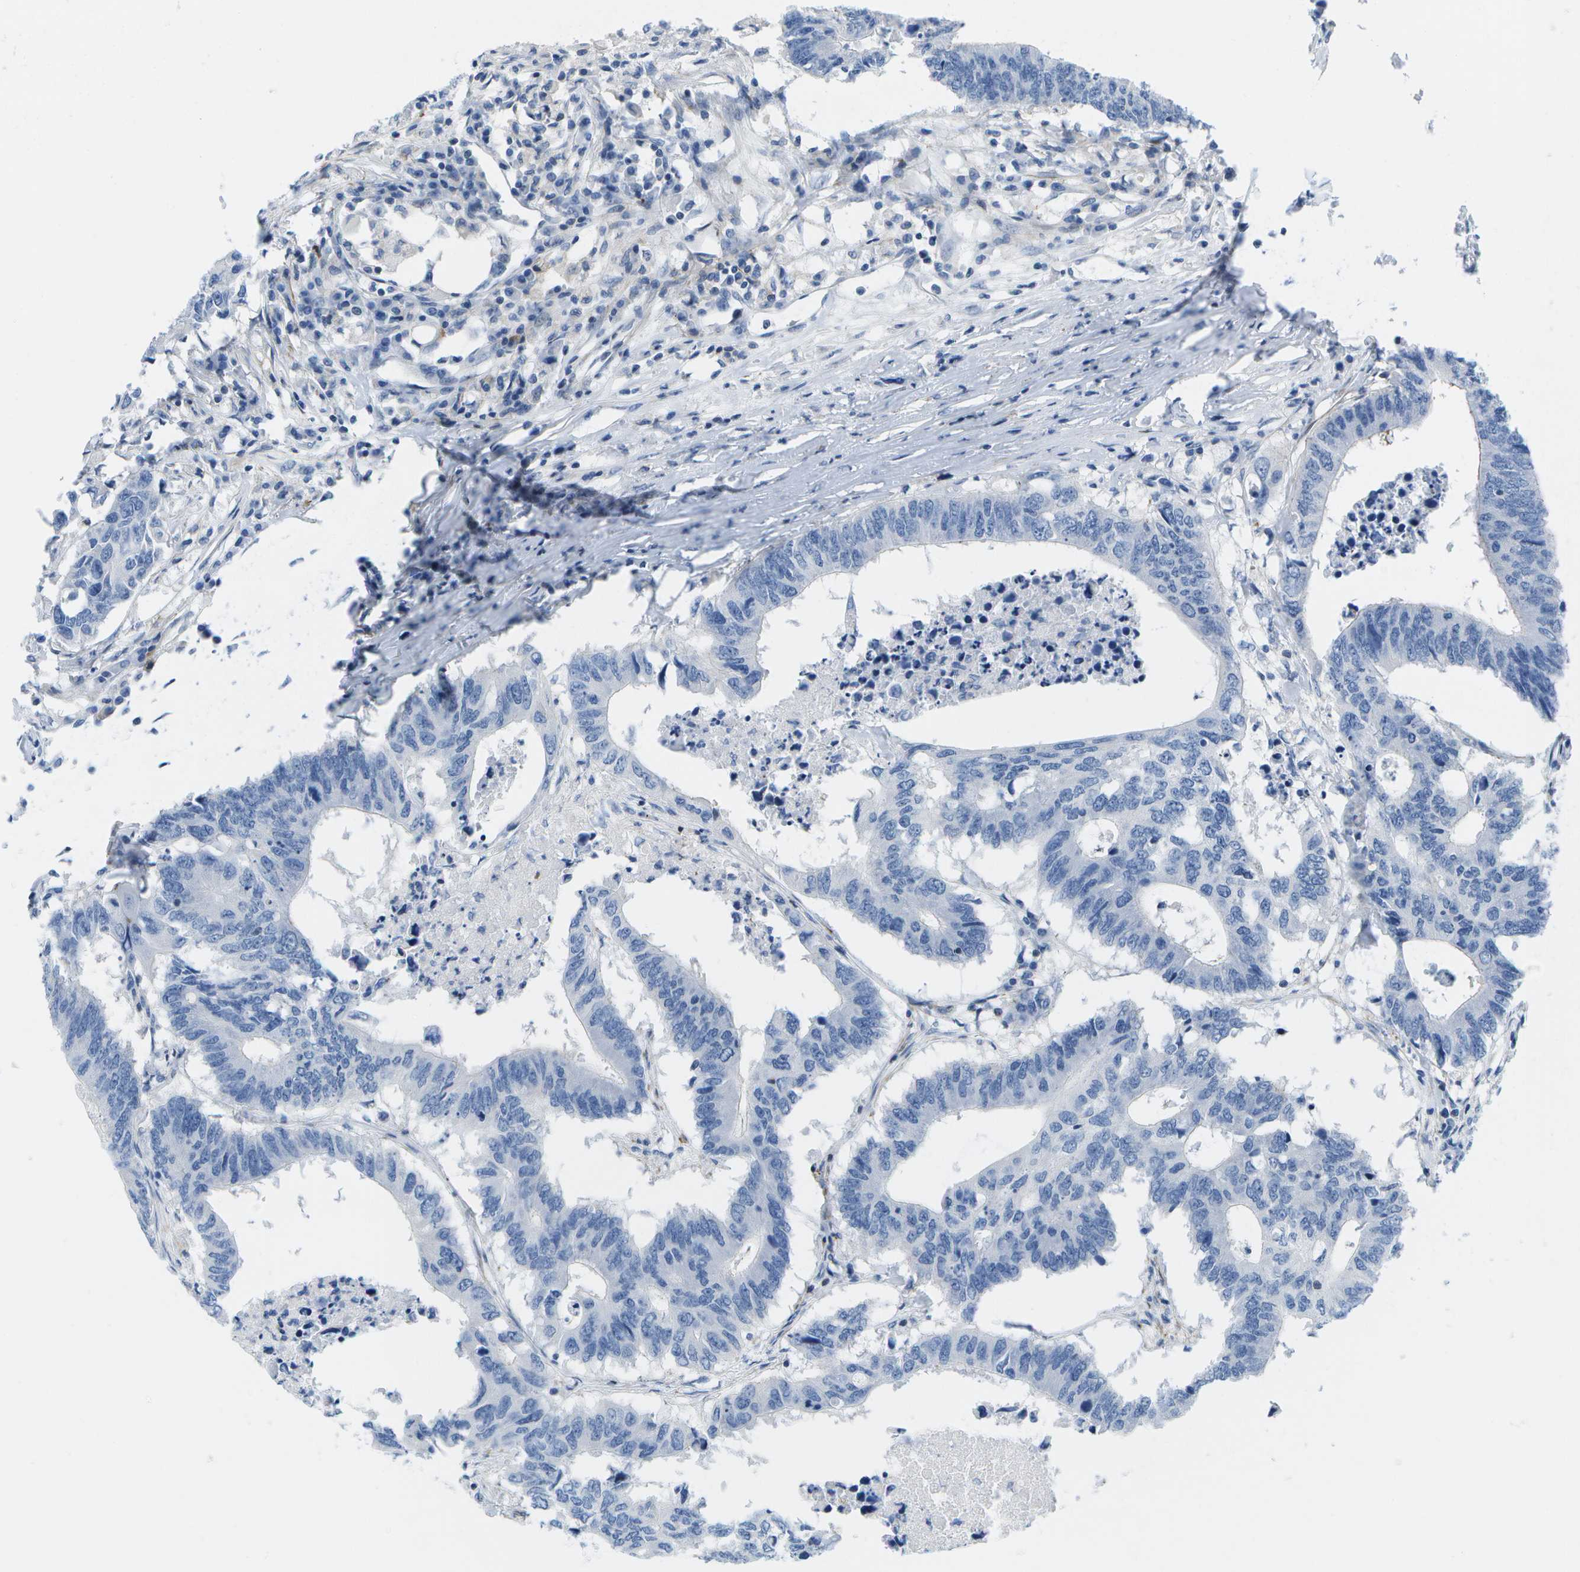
{"staining": {"intensity": "negative", "quantity": "none", "location": "none"}, "tissue": "colorectal cancer", "cell_type": "Tumor cells", "image_type": "cancer", "snomed": [{"axis": "morphology", "description": "Adenocarcinoma, NOS"}, {"axis": "topography", "description": "Colon"}], "caption": "An image of adenocarcinoma (colorectal) stained for a protein demonstrates no brown staining in tumor cells. Brightfield microscopy of IHC stained with DAB (brown) and hematoxylin (blue), captured at high magnification.", "gene": "ADGRG6", "patient": {"sex": "male", "age": 71}}